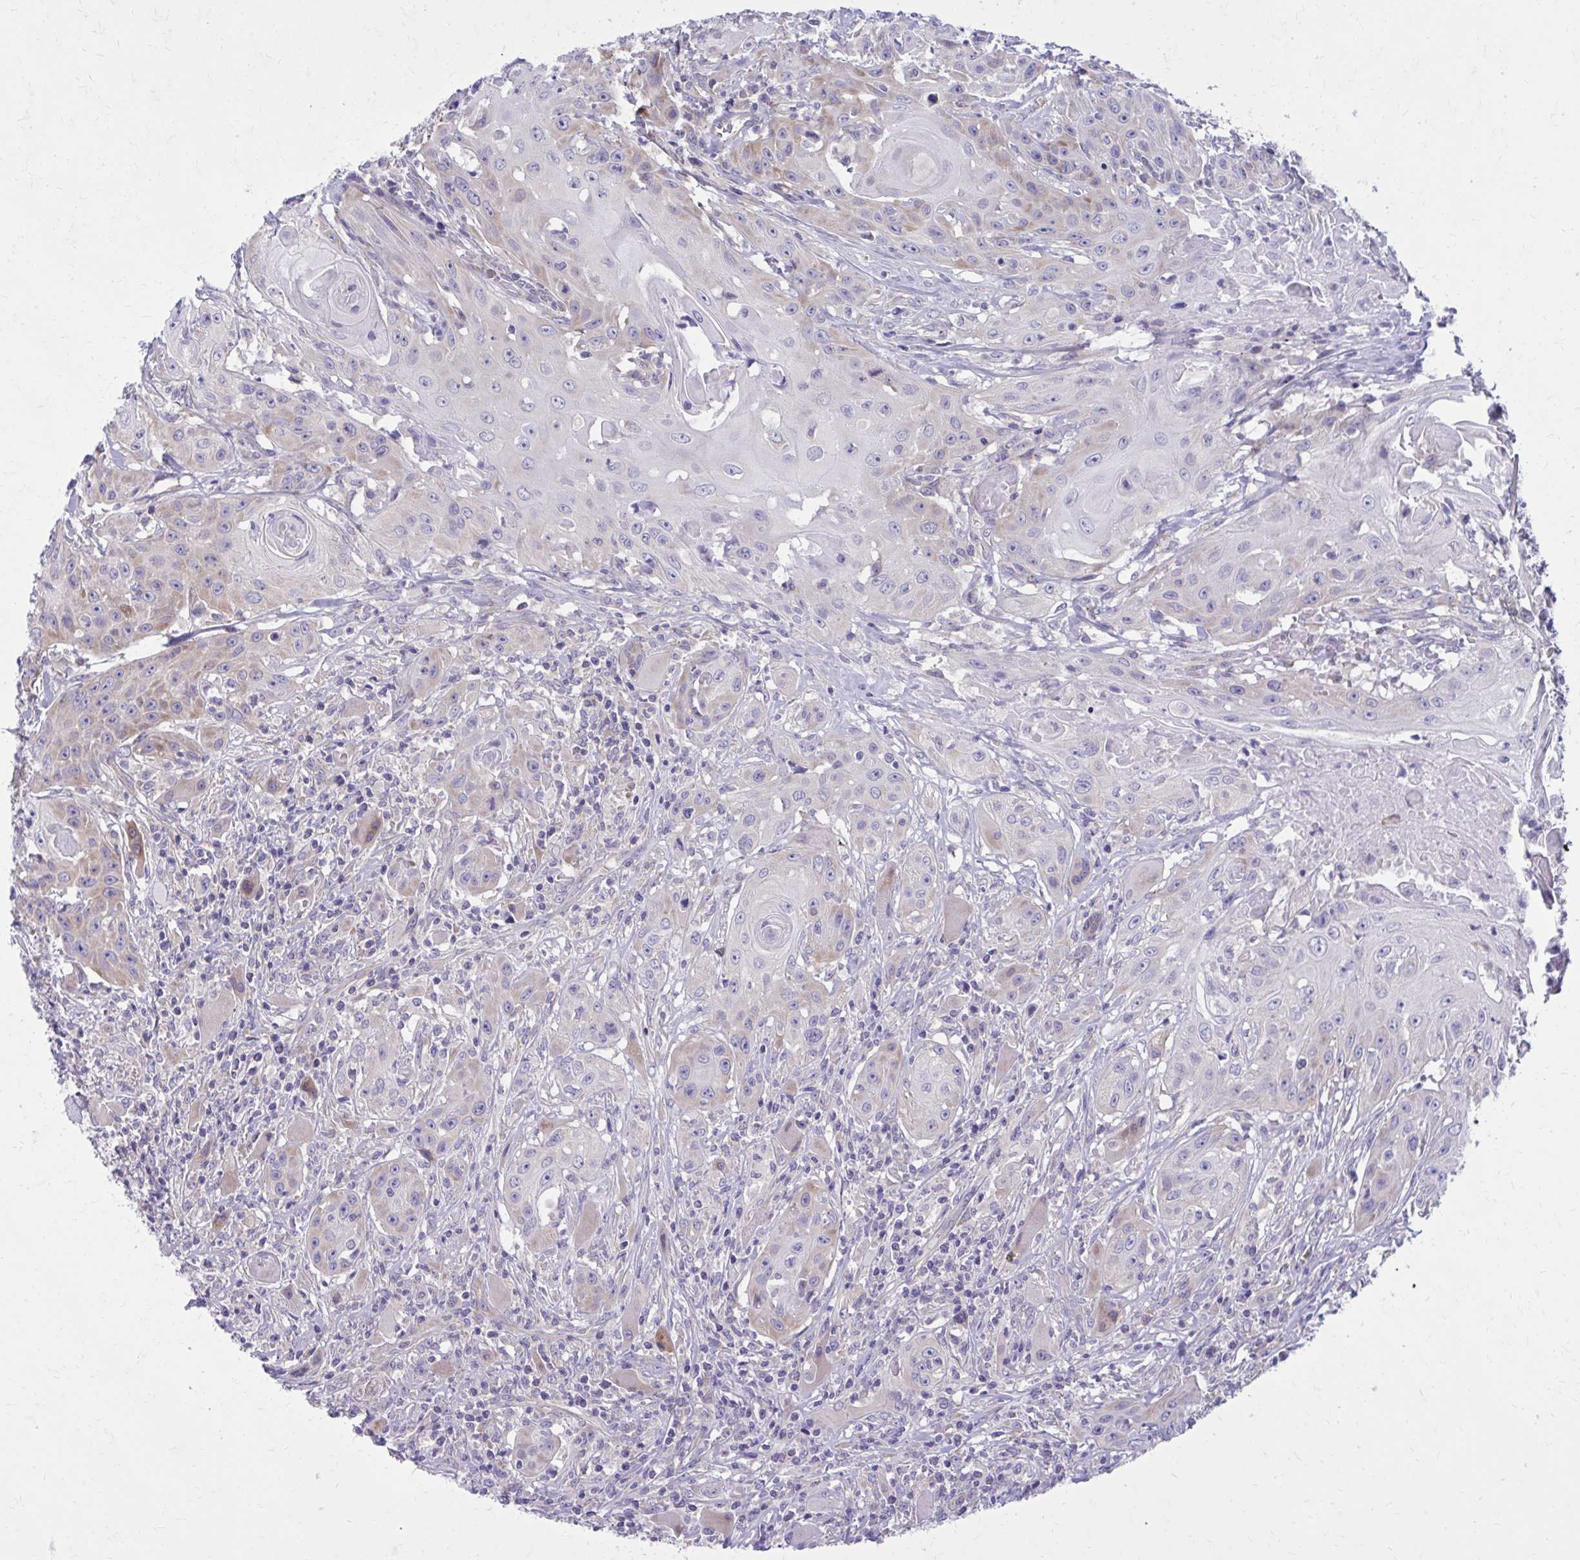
{"staining": {"intensity": "weak", "quantity": "<25%", "location": "cytoplasmic/membranous"}, "tissue": "head and neck cancer", "cell_type": "Tumor cells", "image_type": "cancer", "snomed": [{"axis": "morphology", "description": "Squamous cell carcinoma, NOS"}, {"axis": "topography", "description": "Oral tissue"}, {"axis": "topography", "description": "Head-Neck"}, {"axis": "topography", "description": "Neck, NOS"}], "caption": "DAB (3,3'-diaminobenzidine) immunohistochemical staining of human squamous cell carcinoma (head and neck) reveals no significant expression in tumor cells. Brightfield microscopy of immunohistochemistry (IHC) stained with DAB (brown) and hematoxylin (blue), captured at high magnification.", "gene": "GIGYF2", "patient": {"sex": "female", "age": 55}}